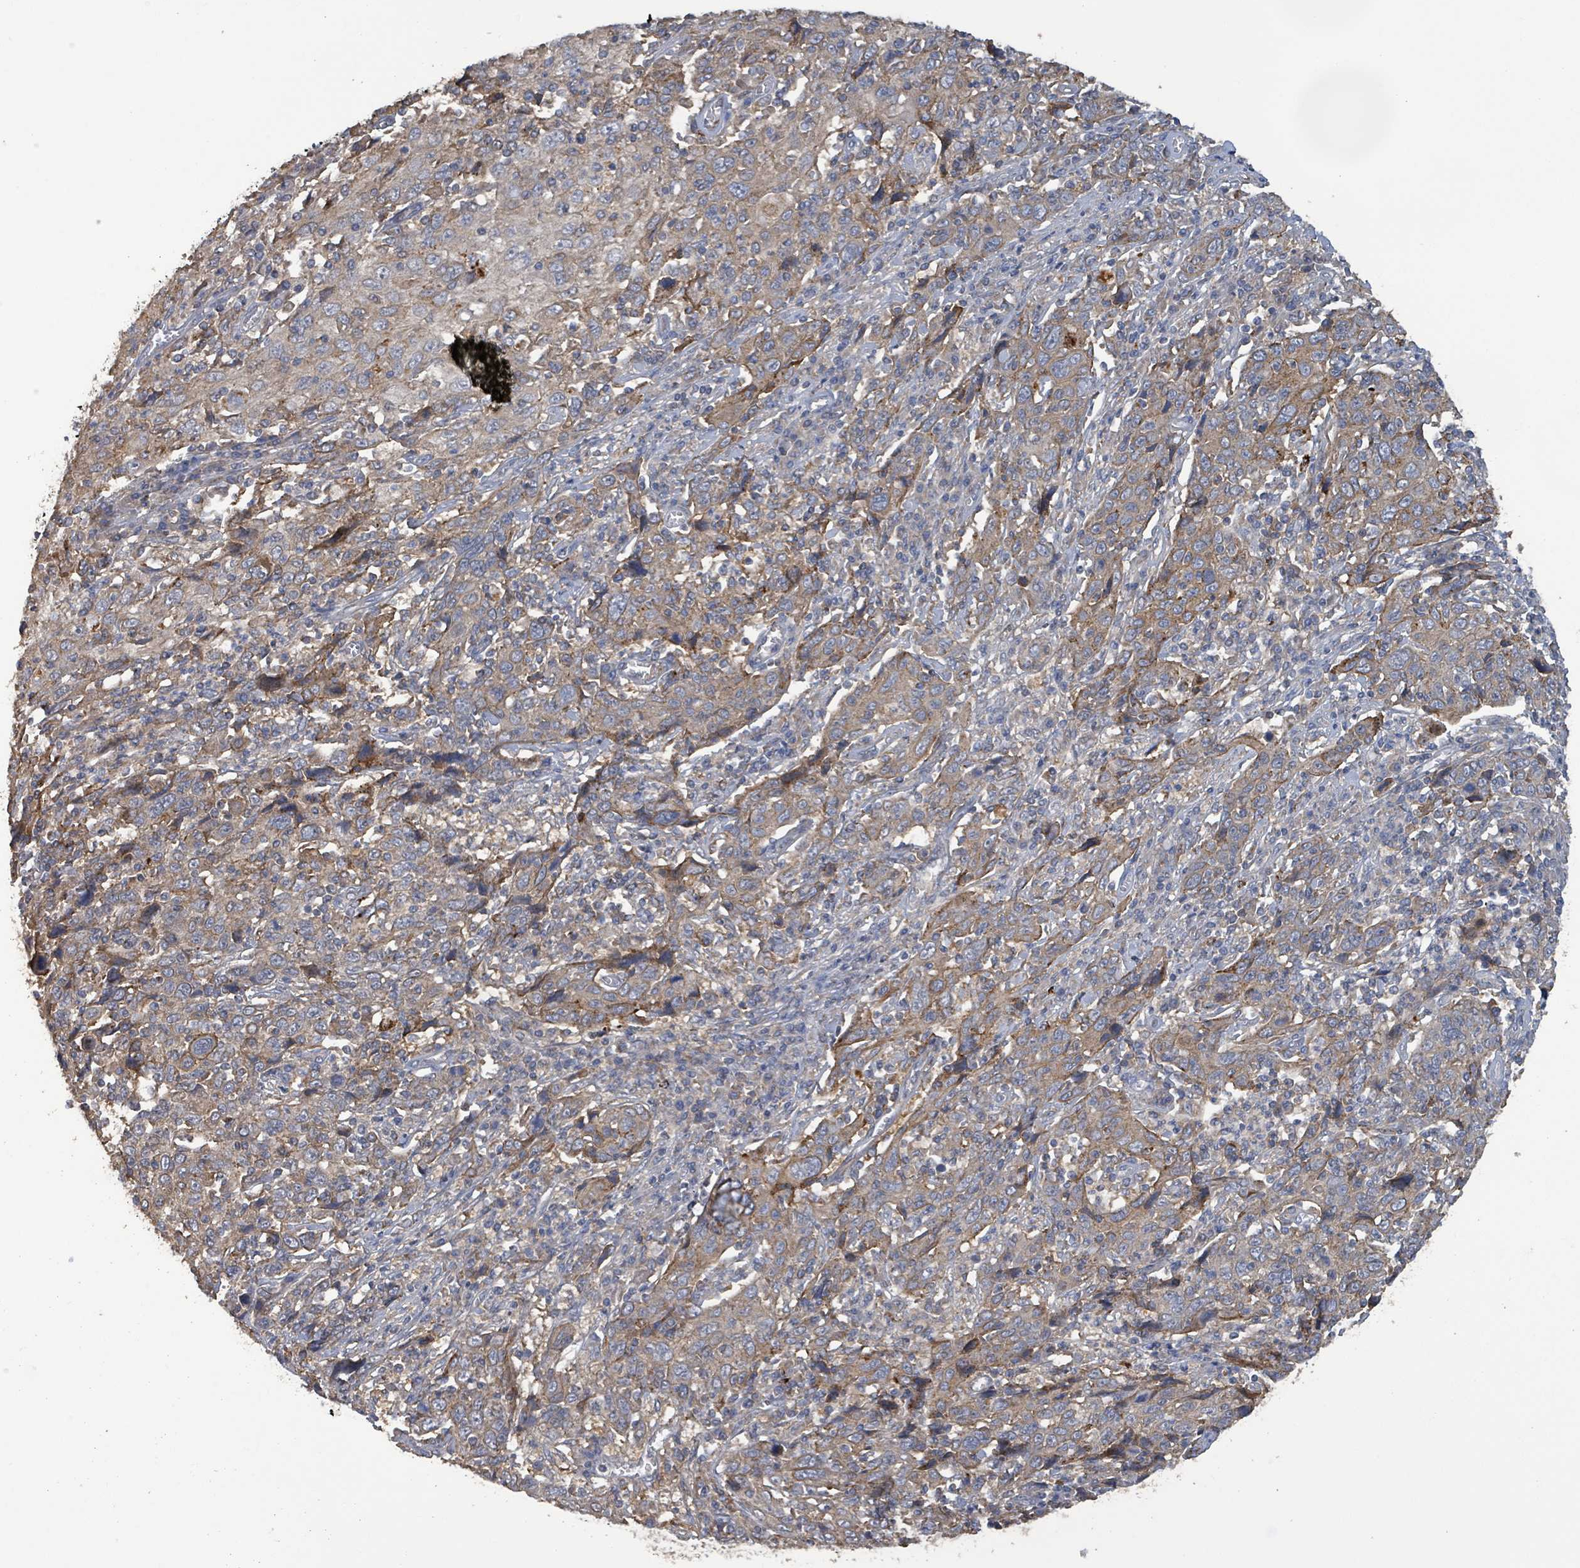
{"staining": {"intensity": "moderate", "quantity": "25%-75%", "location": "cytoplasmic/membranous"}, "tissue": "cervical cancer", "cell_type": "Tumor cells", "image_type": "cancer", "snomed": [{"axis": "morphology", "description": "Squamous cell carcinoma, NOS"}, {"axis": "topography", "description": "Cervix"}], "caption": "Immunohistochemistry of human cervical cancer (squamous cell carcinoma) exhibits medium levels of moderate cytoplasmic/membranous staining in approximately 25%-75% of tumor cells.", "gene": "PLAAT1", "patient": {"sex": "female", "age": 46}}